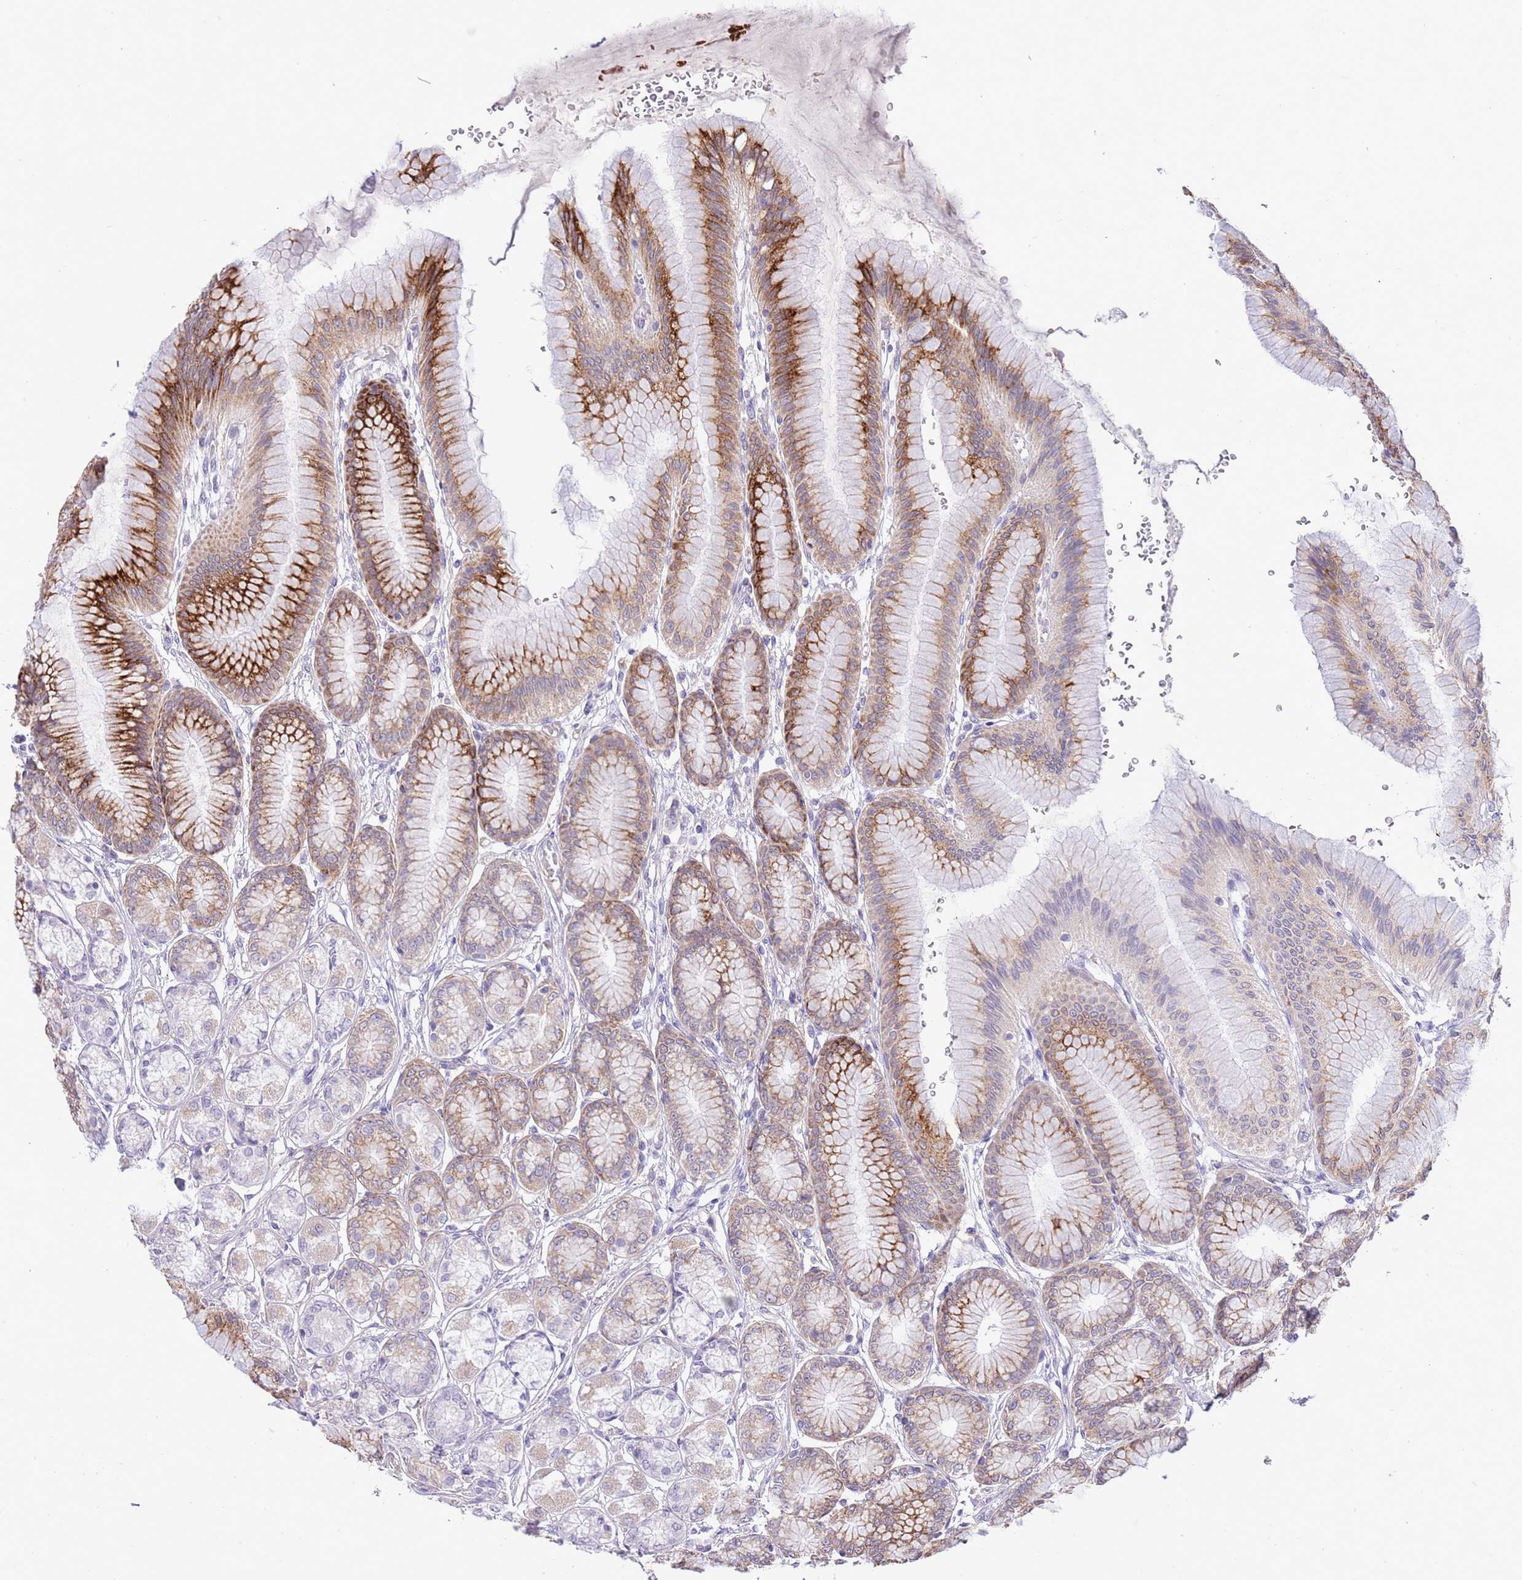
{"staining": {"intensity": "strong", "quantity": "25%-75%", "location": "cytoplasmic/membranous"}, "tissue": "stomach", "cell_type": "Glandular cells", "image_type": "normal", "snomed": [{"axis": "morphology", "description": "Normal tissue, NOS"}, {"axis": "morphology", "description": "Adenocarcinoma, NOS"}, {"axis": "morphology", "description": "Adenocarcinoma, High grade"}, {"axis": "topography", "description": "Stomach, upper"}, {"axis": "topography", "description": "Stomach"}], "caption": "A high-resolution histopathology image shows immunohistochemistry staining of normal stomach, which exhibits strong cytoplasmic/membranous staining in approximately 25%-75% of glandular cells.", "gene": "MIDN", "patient": {"sex": "female", "age": 65}}